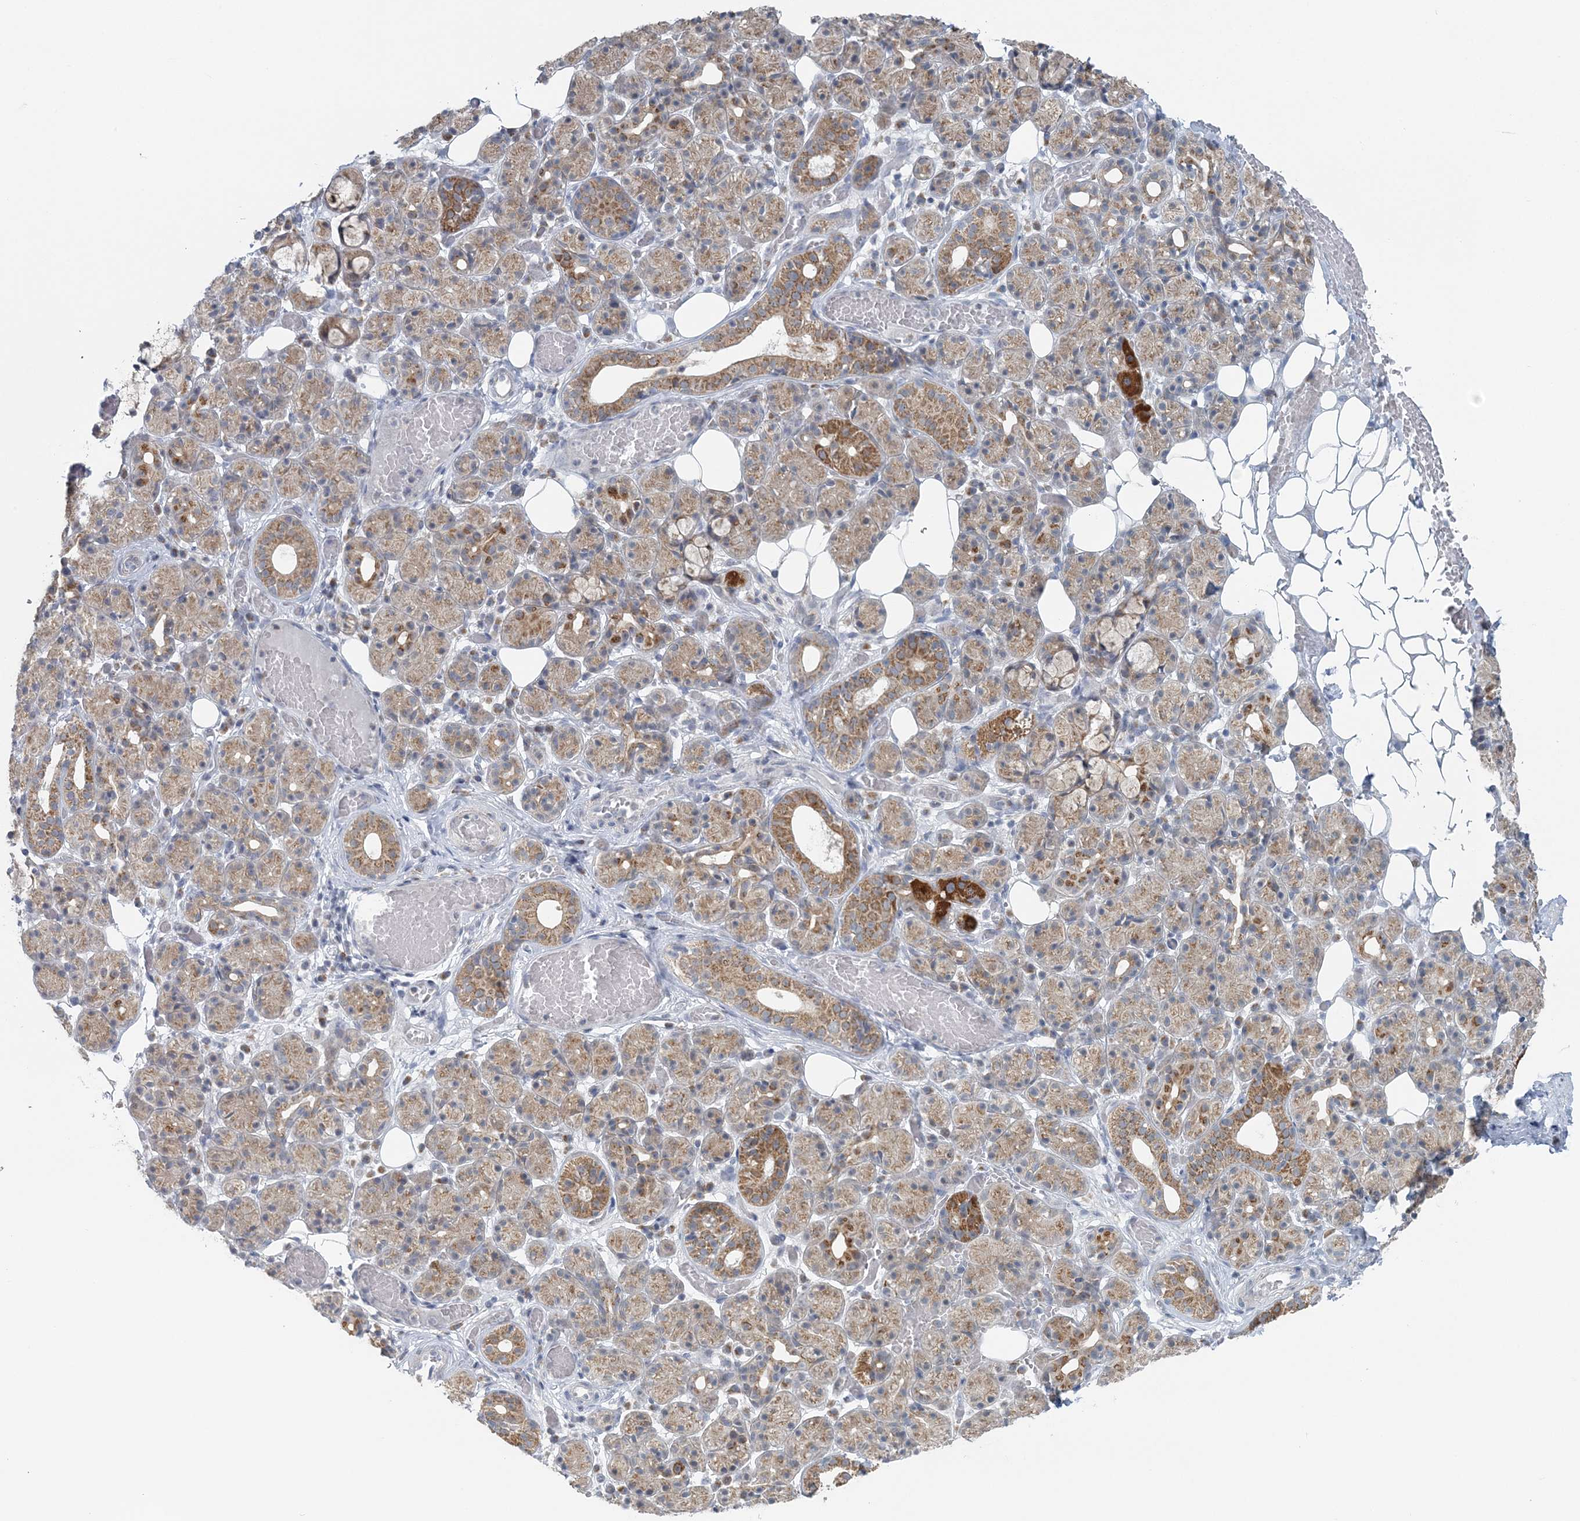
{"staining": {"intensity": "moderate", "quantity": ">75%", "location": "cytoplasmic/membranous"}, "tissue": "salivary gland", "cell_type": "Glandular cells", "image_type": "normal", "snomed": [{"axis": "morphology", "description": "Normal tissue, NOS"}, {"axis": "topography", "description": "Salivary gland"}], "caption": "IHC micrograph of unremarkable salivary gland stained for a protein (brown), which displays medium levels of moderate cytoplasmic/membranous staining in about >75% of glandular cells.", "gene": "RNF150", "patient": {"sex": "male", "age": 63}}